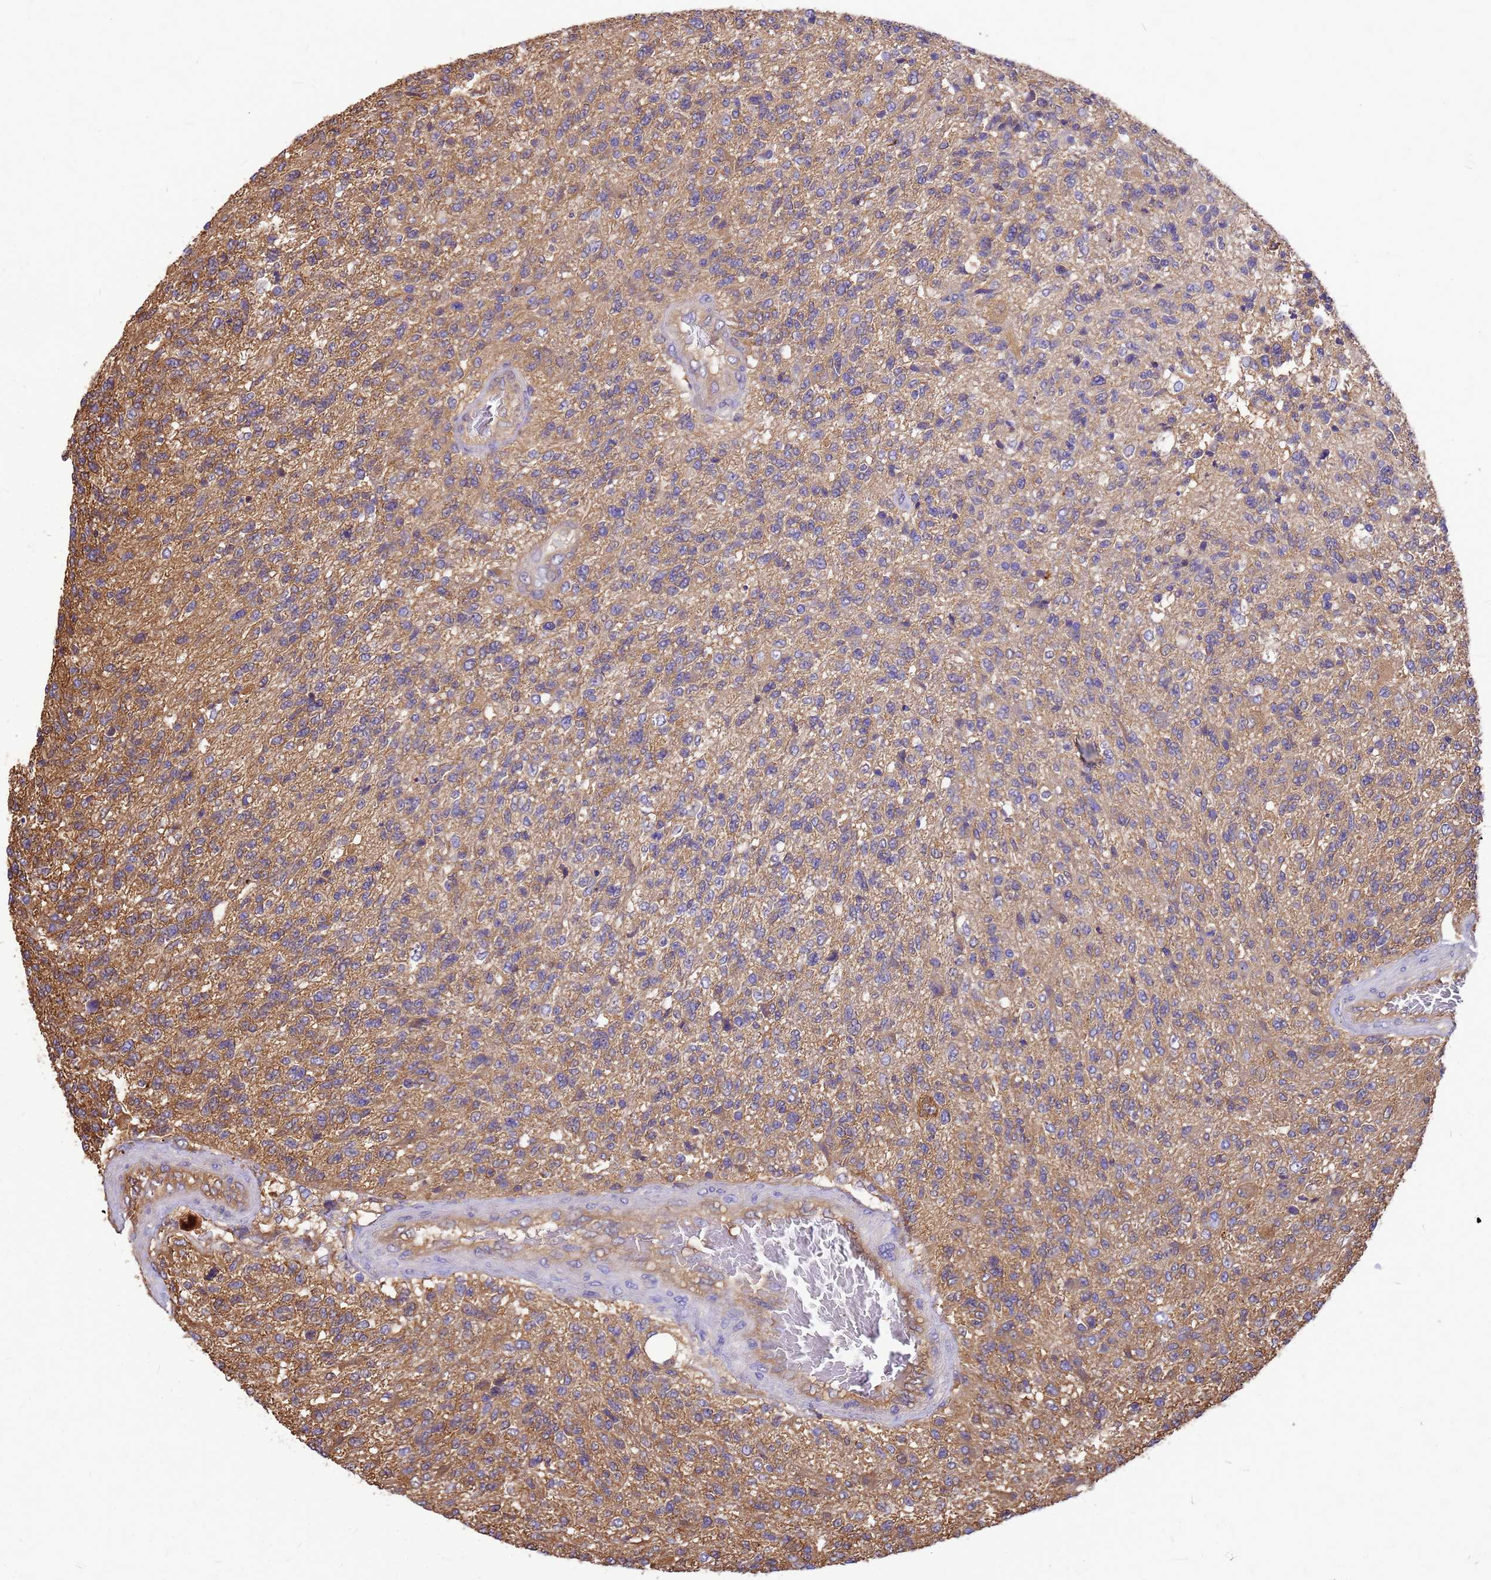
{"staining": {"intensity": "weak", "quantity": "<25%", "location": "cytoplasmic/membranous"}, "tissue": "glioma", "cell_type": "Tumor cells", "image_type": "cancer", "snomed": [{"axis": "morphology", "description": "Glioma, malignant, High grade"}, {"axis": "topography", "description": "Brain"}], "caption": "An immunohistochemistry histopathology image of malignant glioma (high-grade) is shown. There is no staining in tumor cells of malignant glioma (high-grade).", "gene": "GID4", "patient": {"sex": "male", "age": 56}}